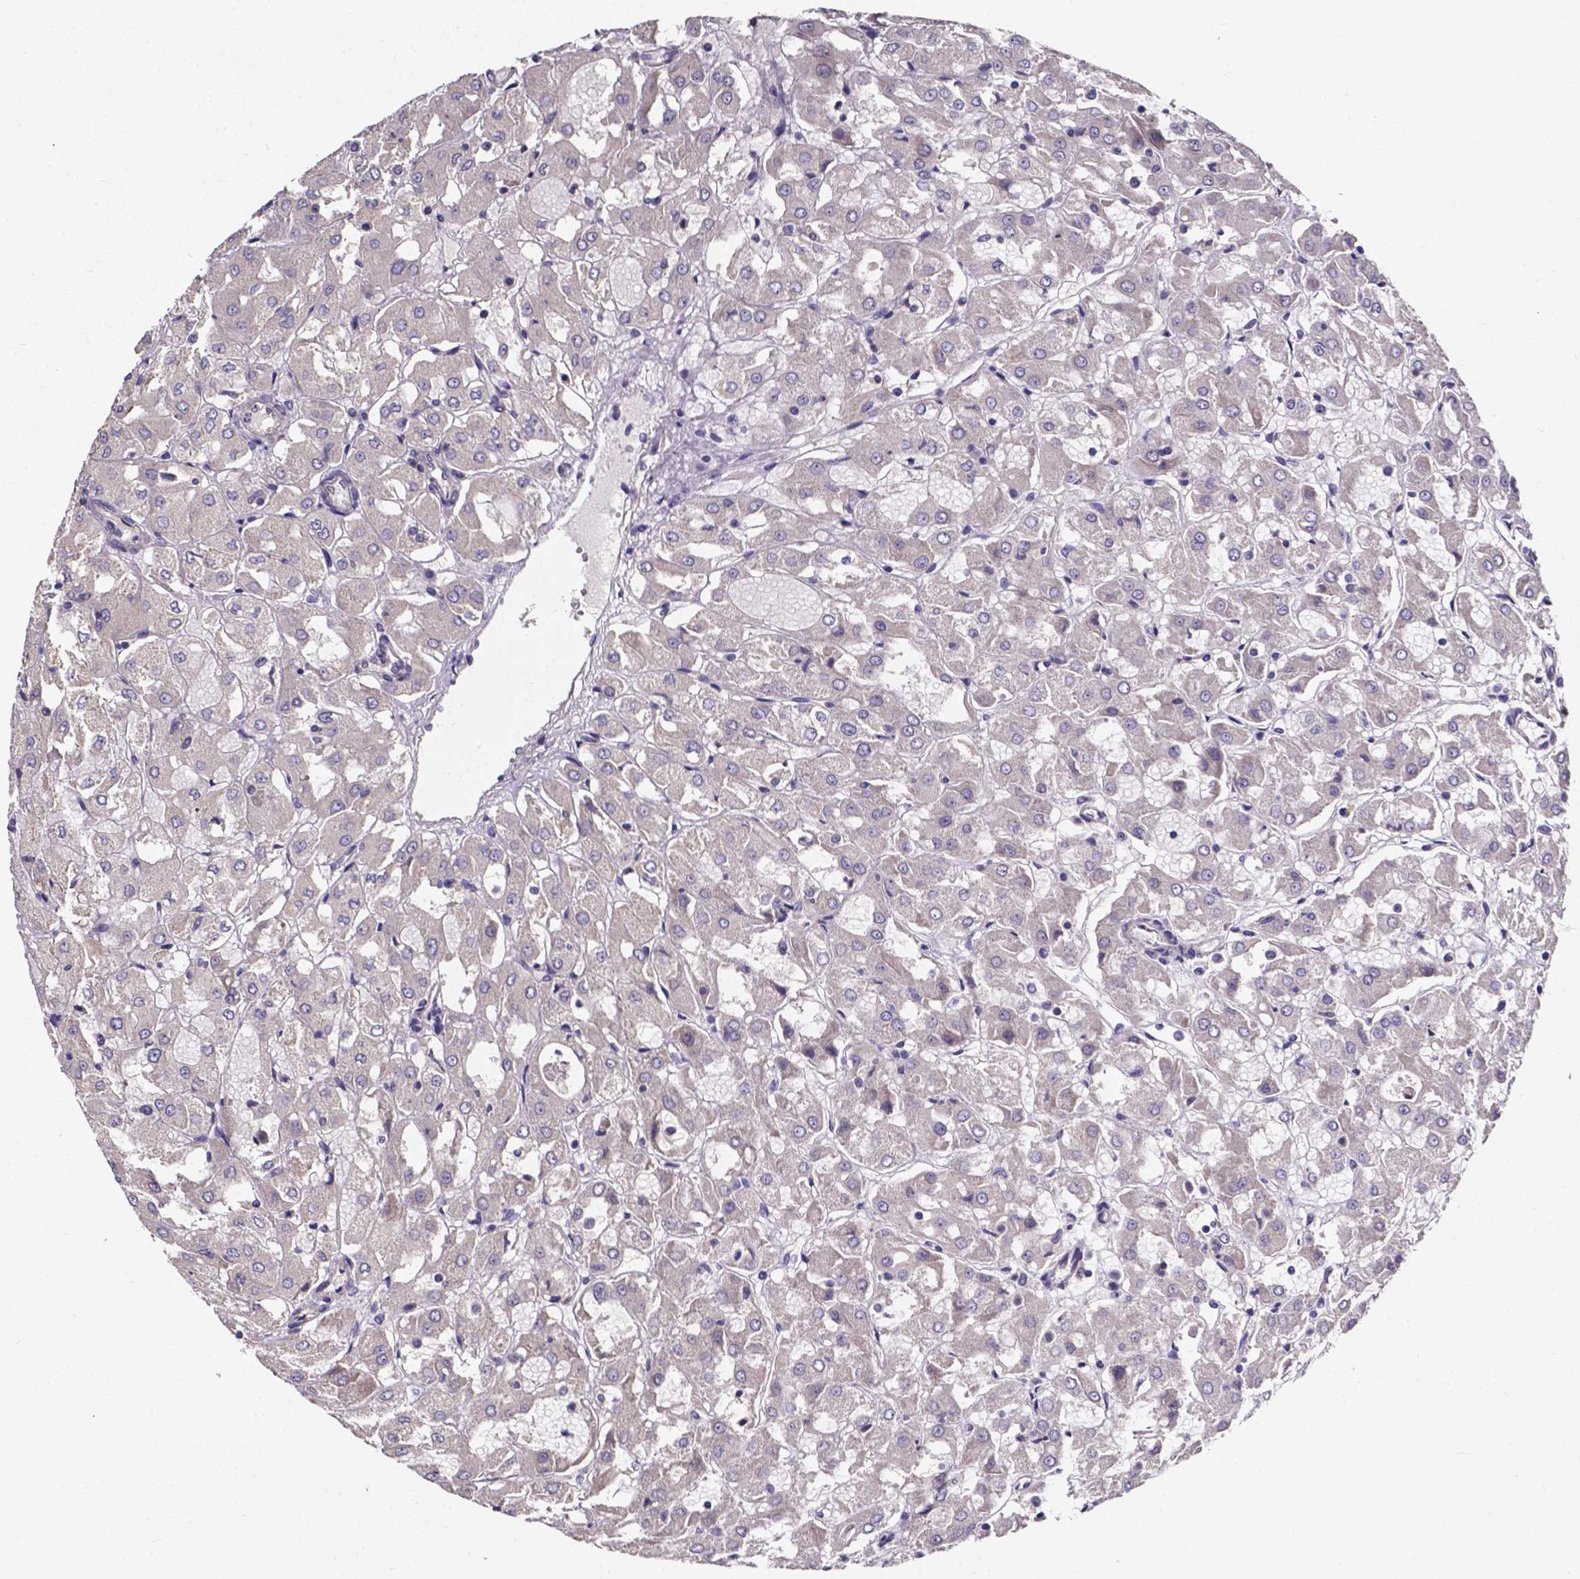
{"staining": {"intensity": "negative", "quantity": "none", "location": "none"}, "tissue": "renal cancer", "cell_type": "Tumor cells", "image_type": "cancer", "snomed": [{"axis": "morphology", "description": "Adenocarcinoma, NOS"}, {"axis": "topography", "description": "Kidney"}], "caption": "Tumor cells are negative for brown protein staining in adenocarcinoma (renal).", "gene": "THEMIS", "patient": {"sex": "male", "age": 72}}